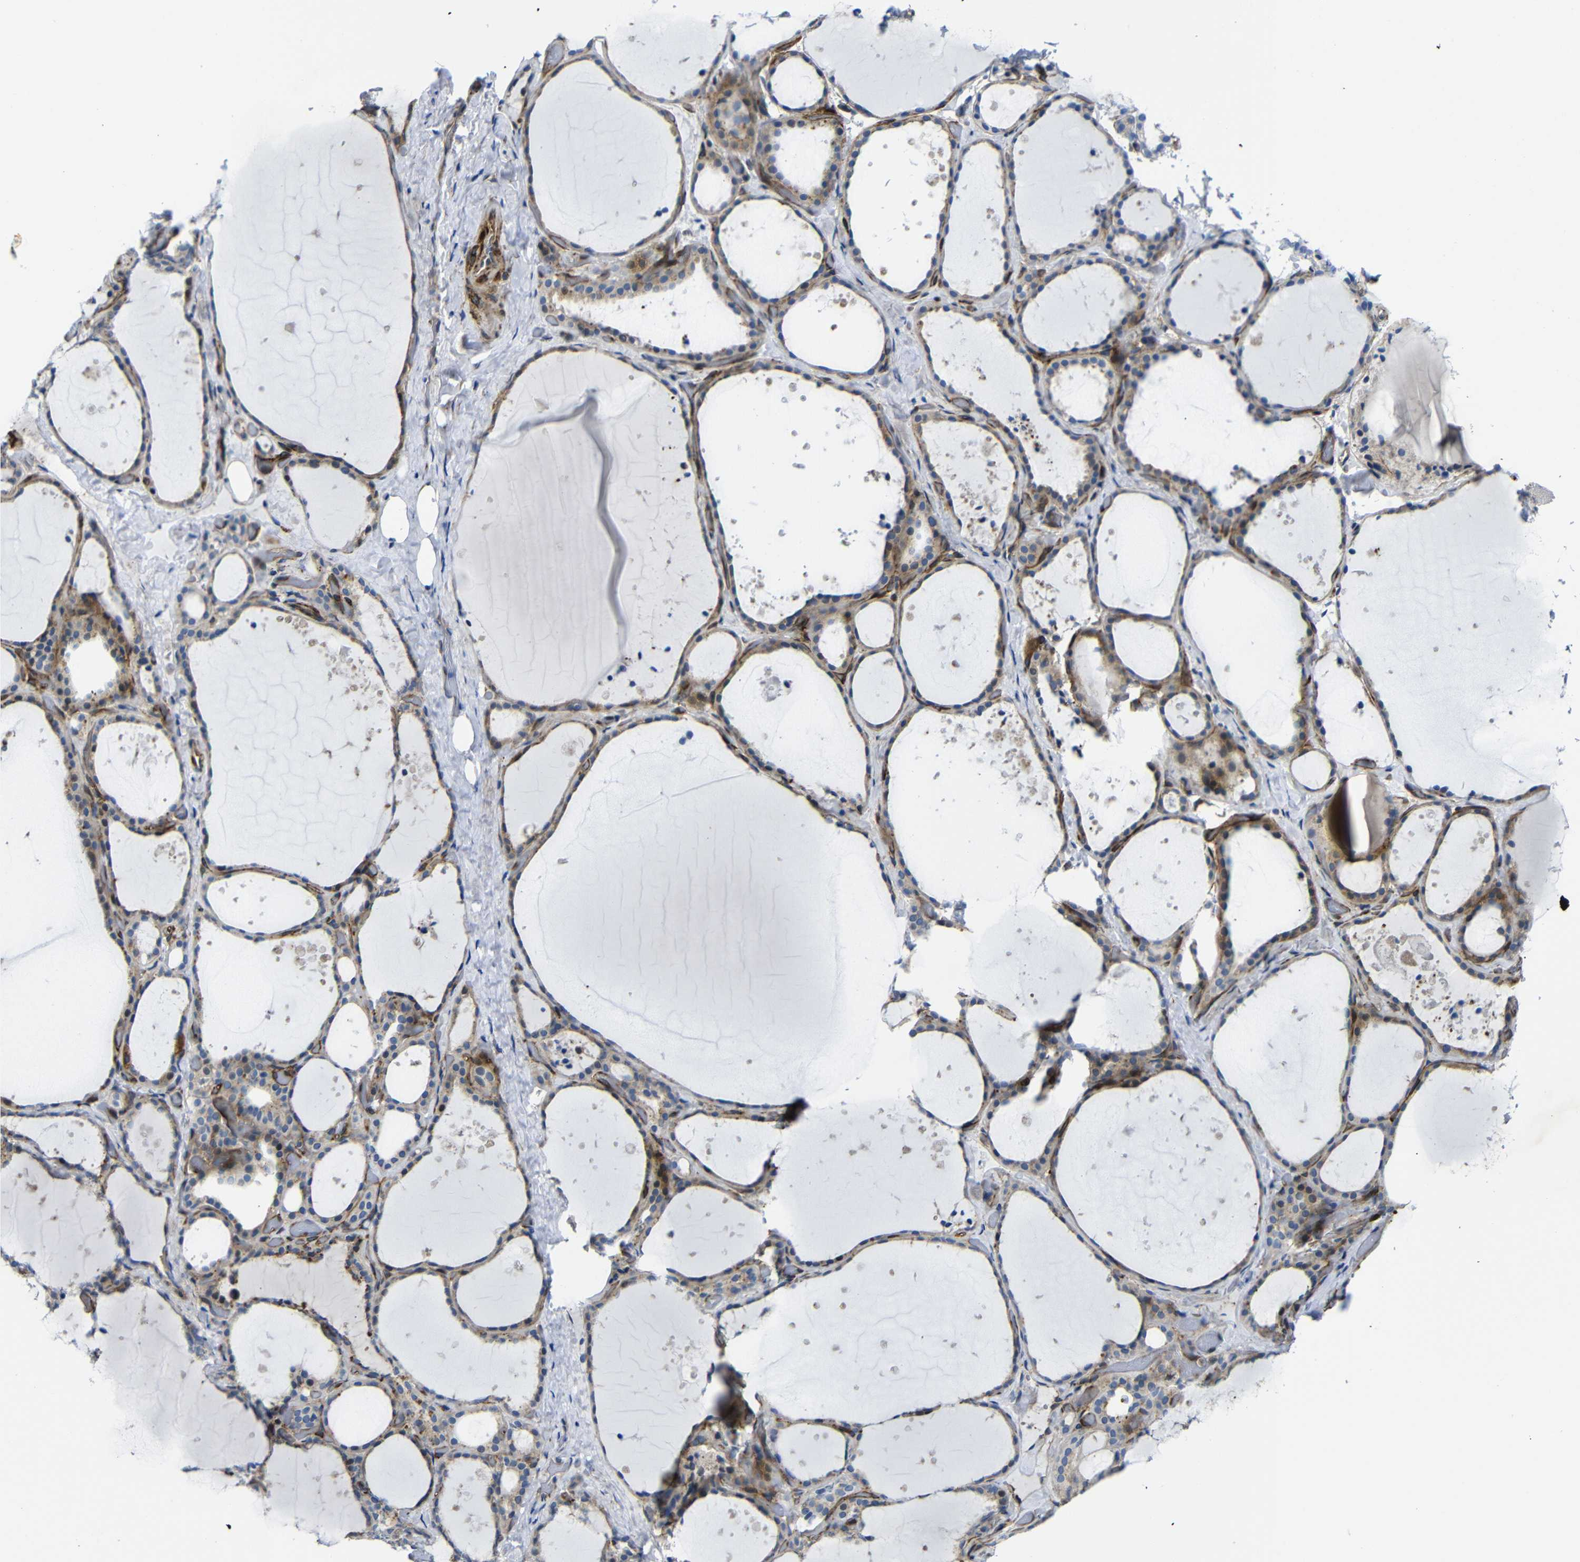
{"staining": {"intensity": "strong", "quantity": ">75%", "location": "cytoplasmic/membranous"}, "tissue": "thyroid gland", "cell_type": "Glandular cells", "image_type": "normal", "snomed": [{"axis": "morphology", "description": "Normal tissue, NOS"}, {"axis": "topography", "description": "Thyroid gland"}], "caption": "Thyroid gland stained for a protein demonstrates strong cytoplasmic/membranous positivity in glandular cells. (DAB IHC, brown staining for protein, blue staining for nuclei).", "gene": "PARP14", "patient": {"sex": "female", "age": 44}}